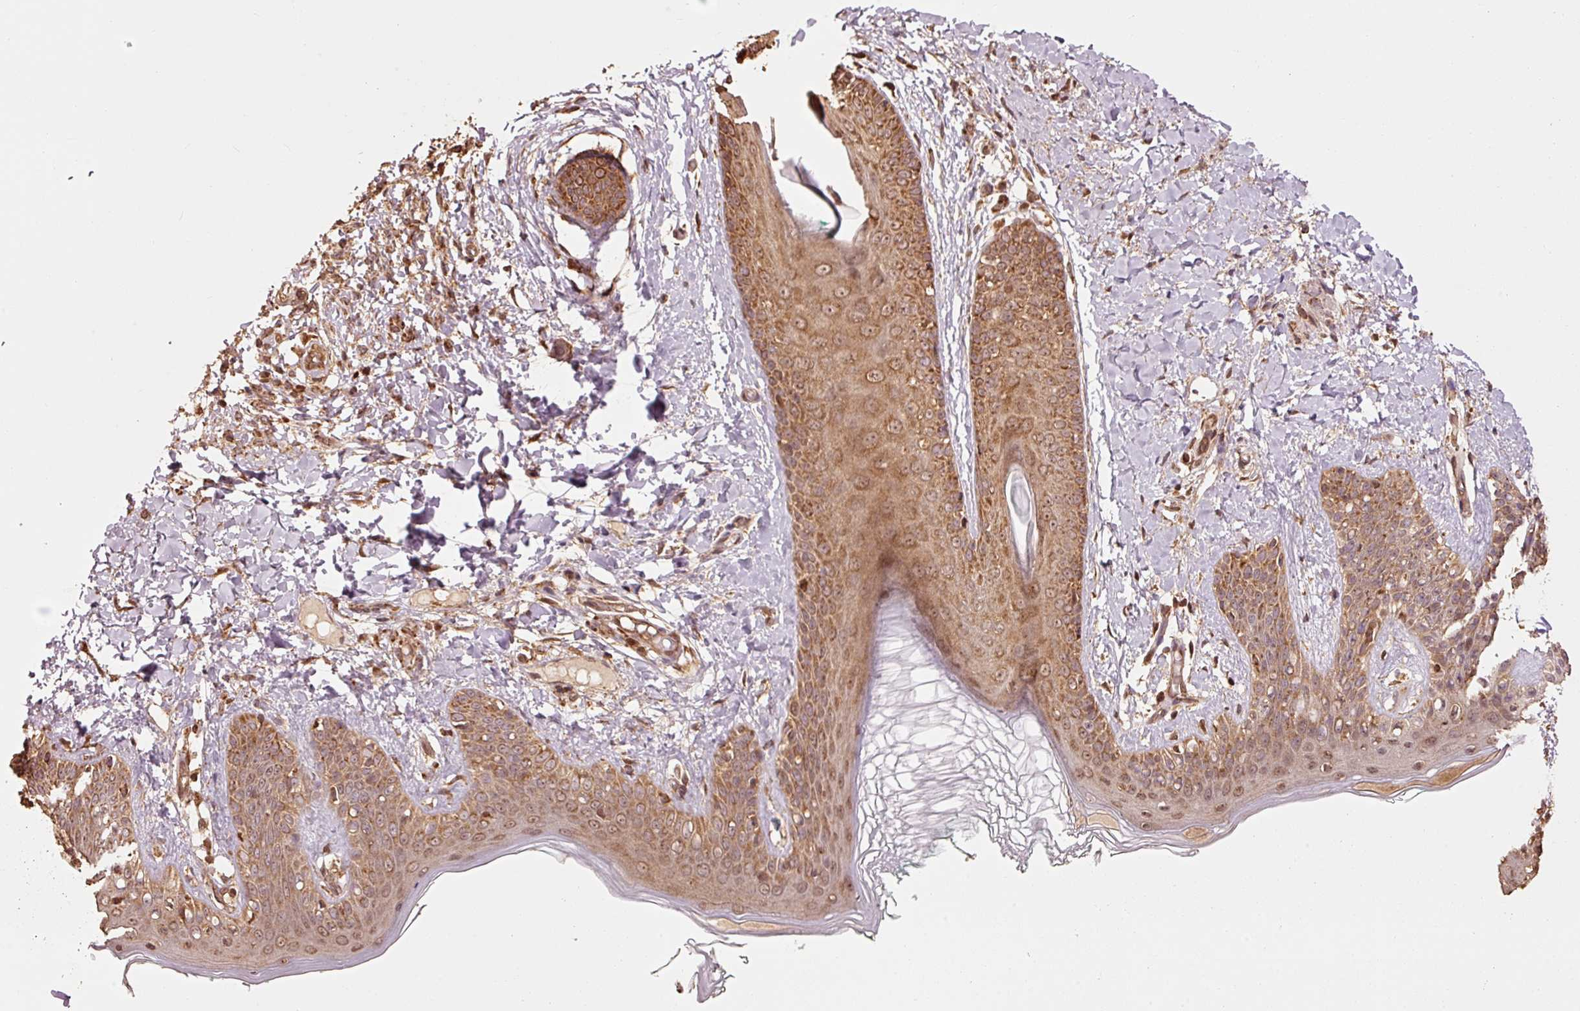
{"staining": {"intensity": "moderate", "quantity": ">75%", "location": "cytoplasmic/membranous,nuclear"}, "tissue": "skin", "cell_type": "Fibroblasts", "image_type": "normal", "snomed": [{"axis": "morphology", "description": "Normal tissue, NOS"}, {"axis": "topography", "description": "Skin"}], "caption": "Immunohistochemical staining of normal human skin shows >75% levels of moderate cytoplasmic/membranous,nuclear protein staining in approximately >75% of fibroblasts.", "gene": "MRPL16", "patient": {"sex": "male", "age": 16}}